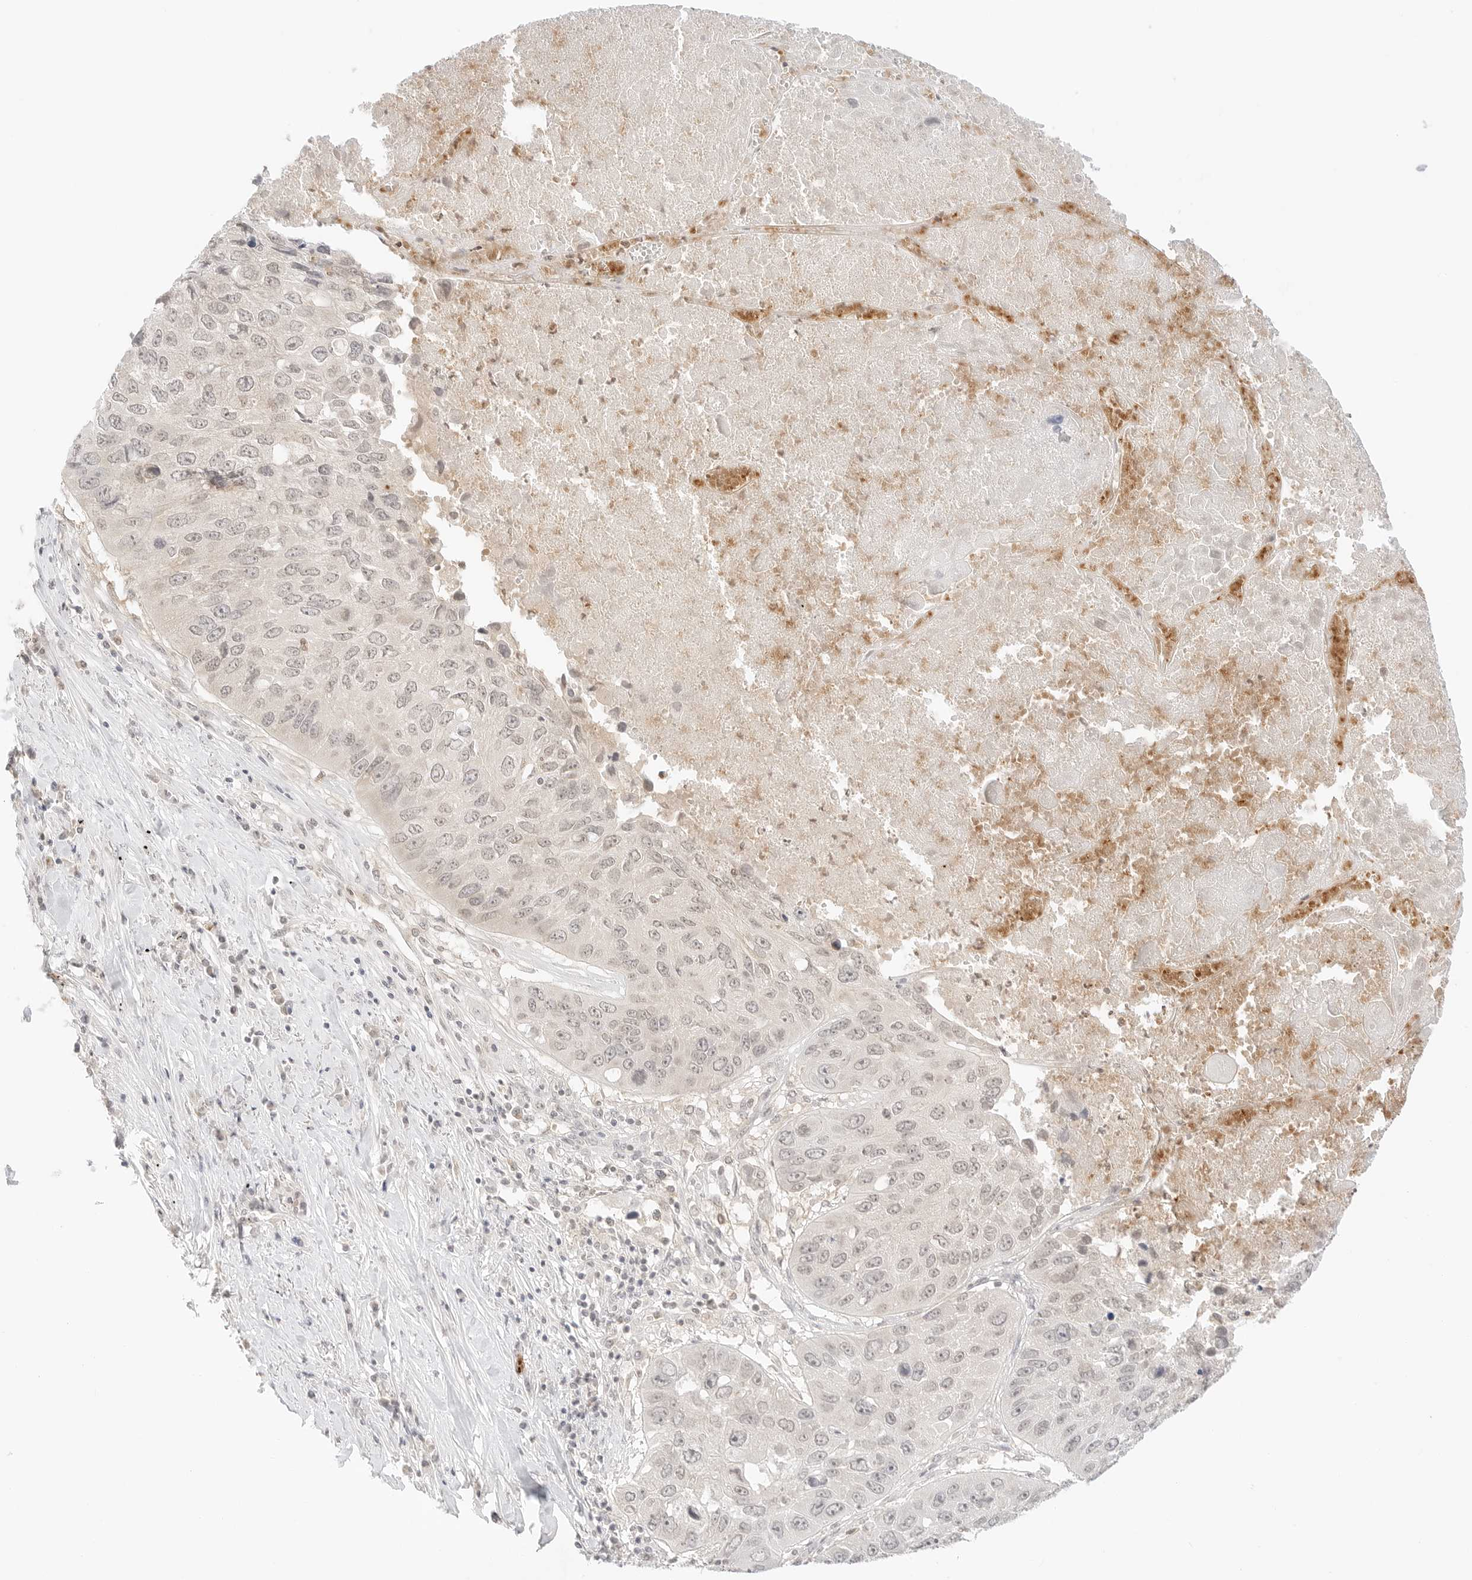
{"staining": {"intensity": "negative", "quantity": "none", "location": "none"}, "tissue": "lung cancer", "cell_type": "Tumor cells", "image_type": "cancer", "snomed": [{"axis": "morphology", "description": "Squamous cell carcinoma, NOS"}, {"axis": "topography", "description": "Lung"}], "caption": "Histopathology image shows no protein staining in tumor cells of lung cancer (squamous cell carcinoma) tissue. (Brightfield microscopy of DAB immunohistochemistry at high magnification).", "gene": "GNAS", "patient": {"sex": "male", "age": 61}}